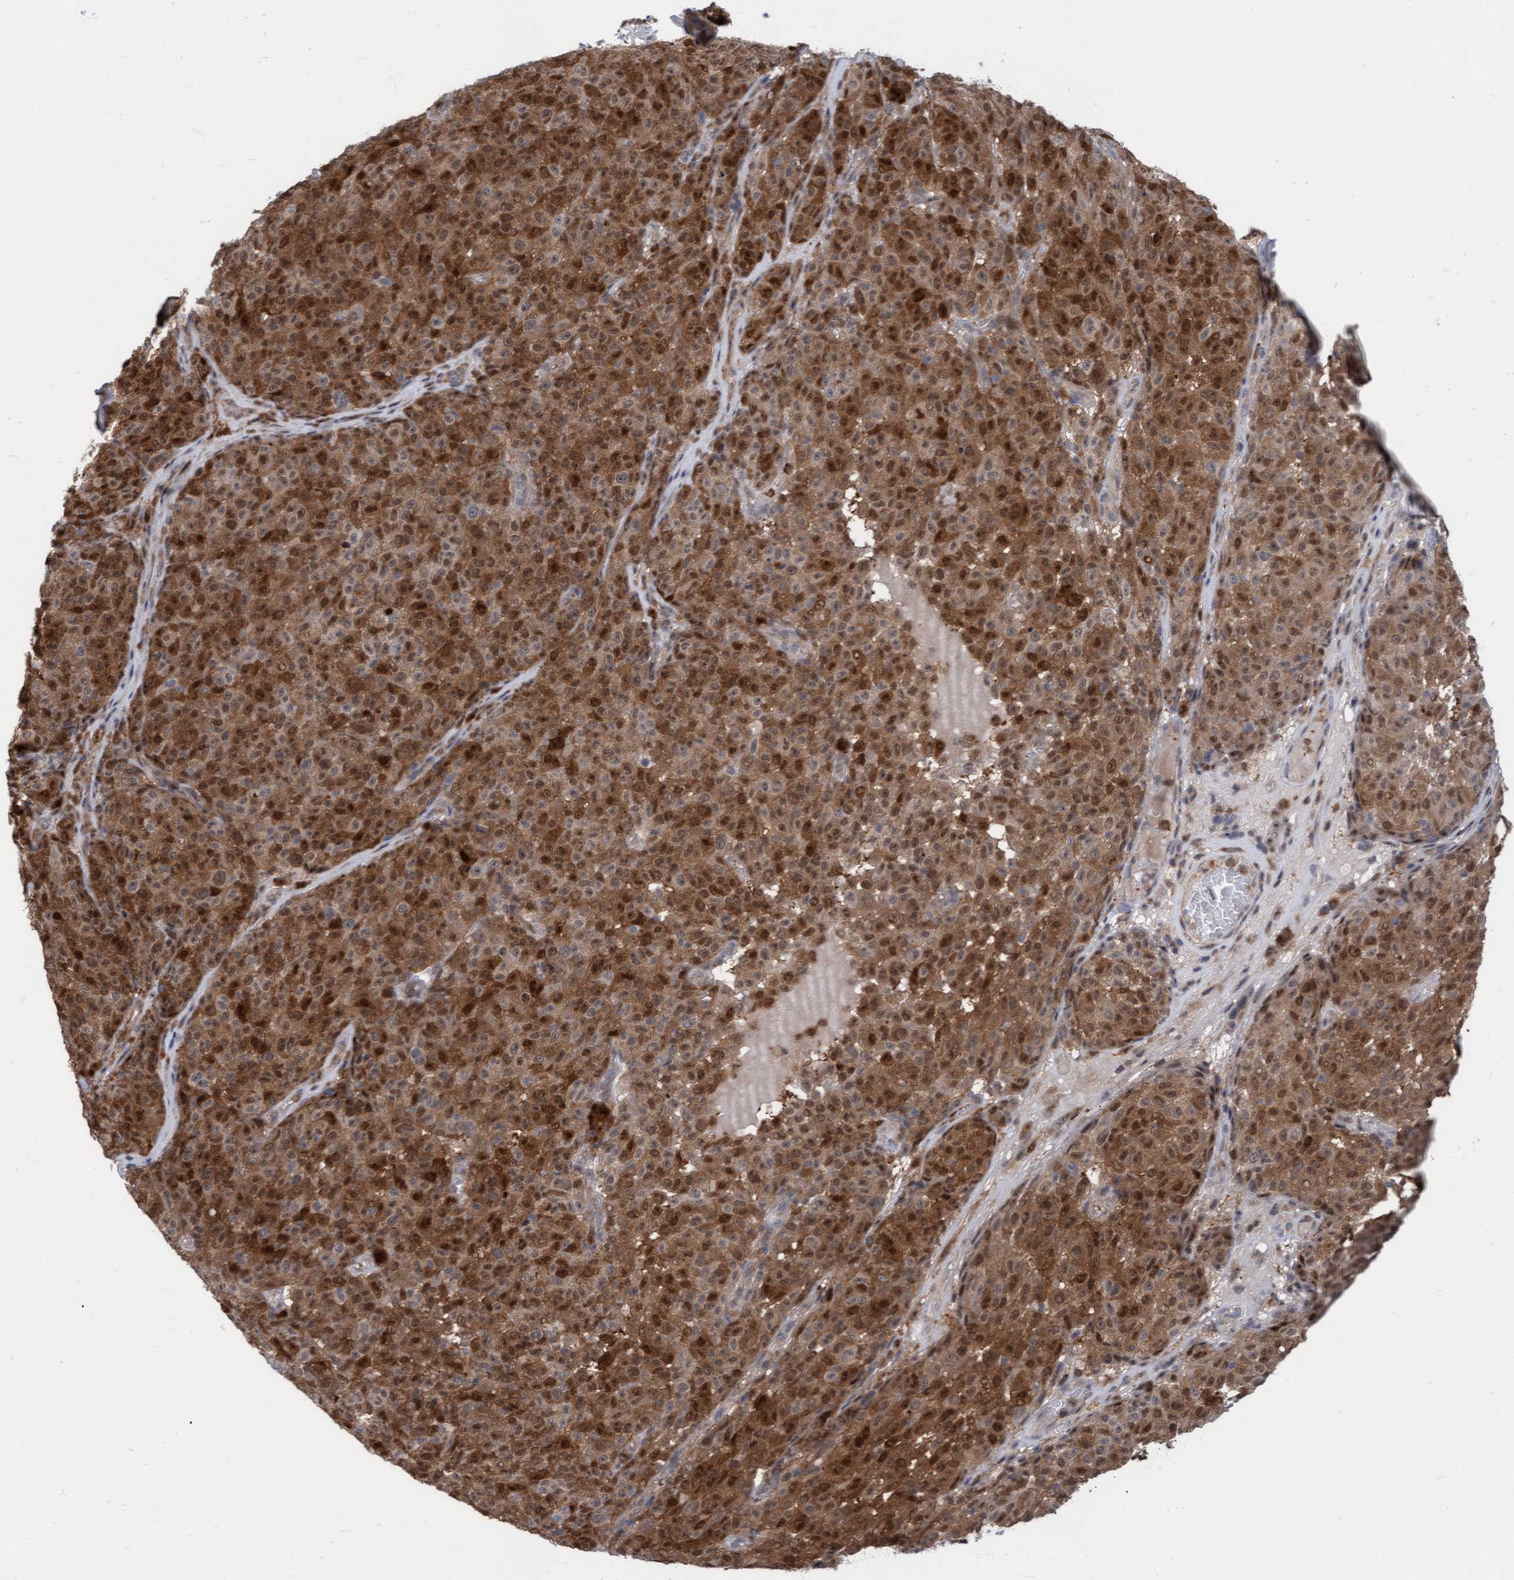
{"staining": {"intensity": "moderate", "quantity": ">75%", "location": "cytoplasmic/membranous,nuclear"}, "tissue": "melanoma", "cell_type": "Tumor cells", "image_type": "cancer", "snomed": [{"axis": "morphology", "description": "Malignant melanoma, NOS"}, {"axis": "topography", "description": "Skin"}], "caption": "IHC of human melanoma exhibits medium levels of moderate cytoplasmic/membranous and nuclear expression in about >75% of tumor cells.", "gene": "RAP1GAP2", "patient": {"sex": "female", "age": 82}}